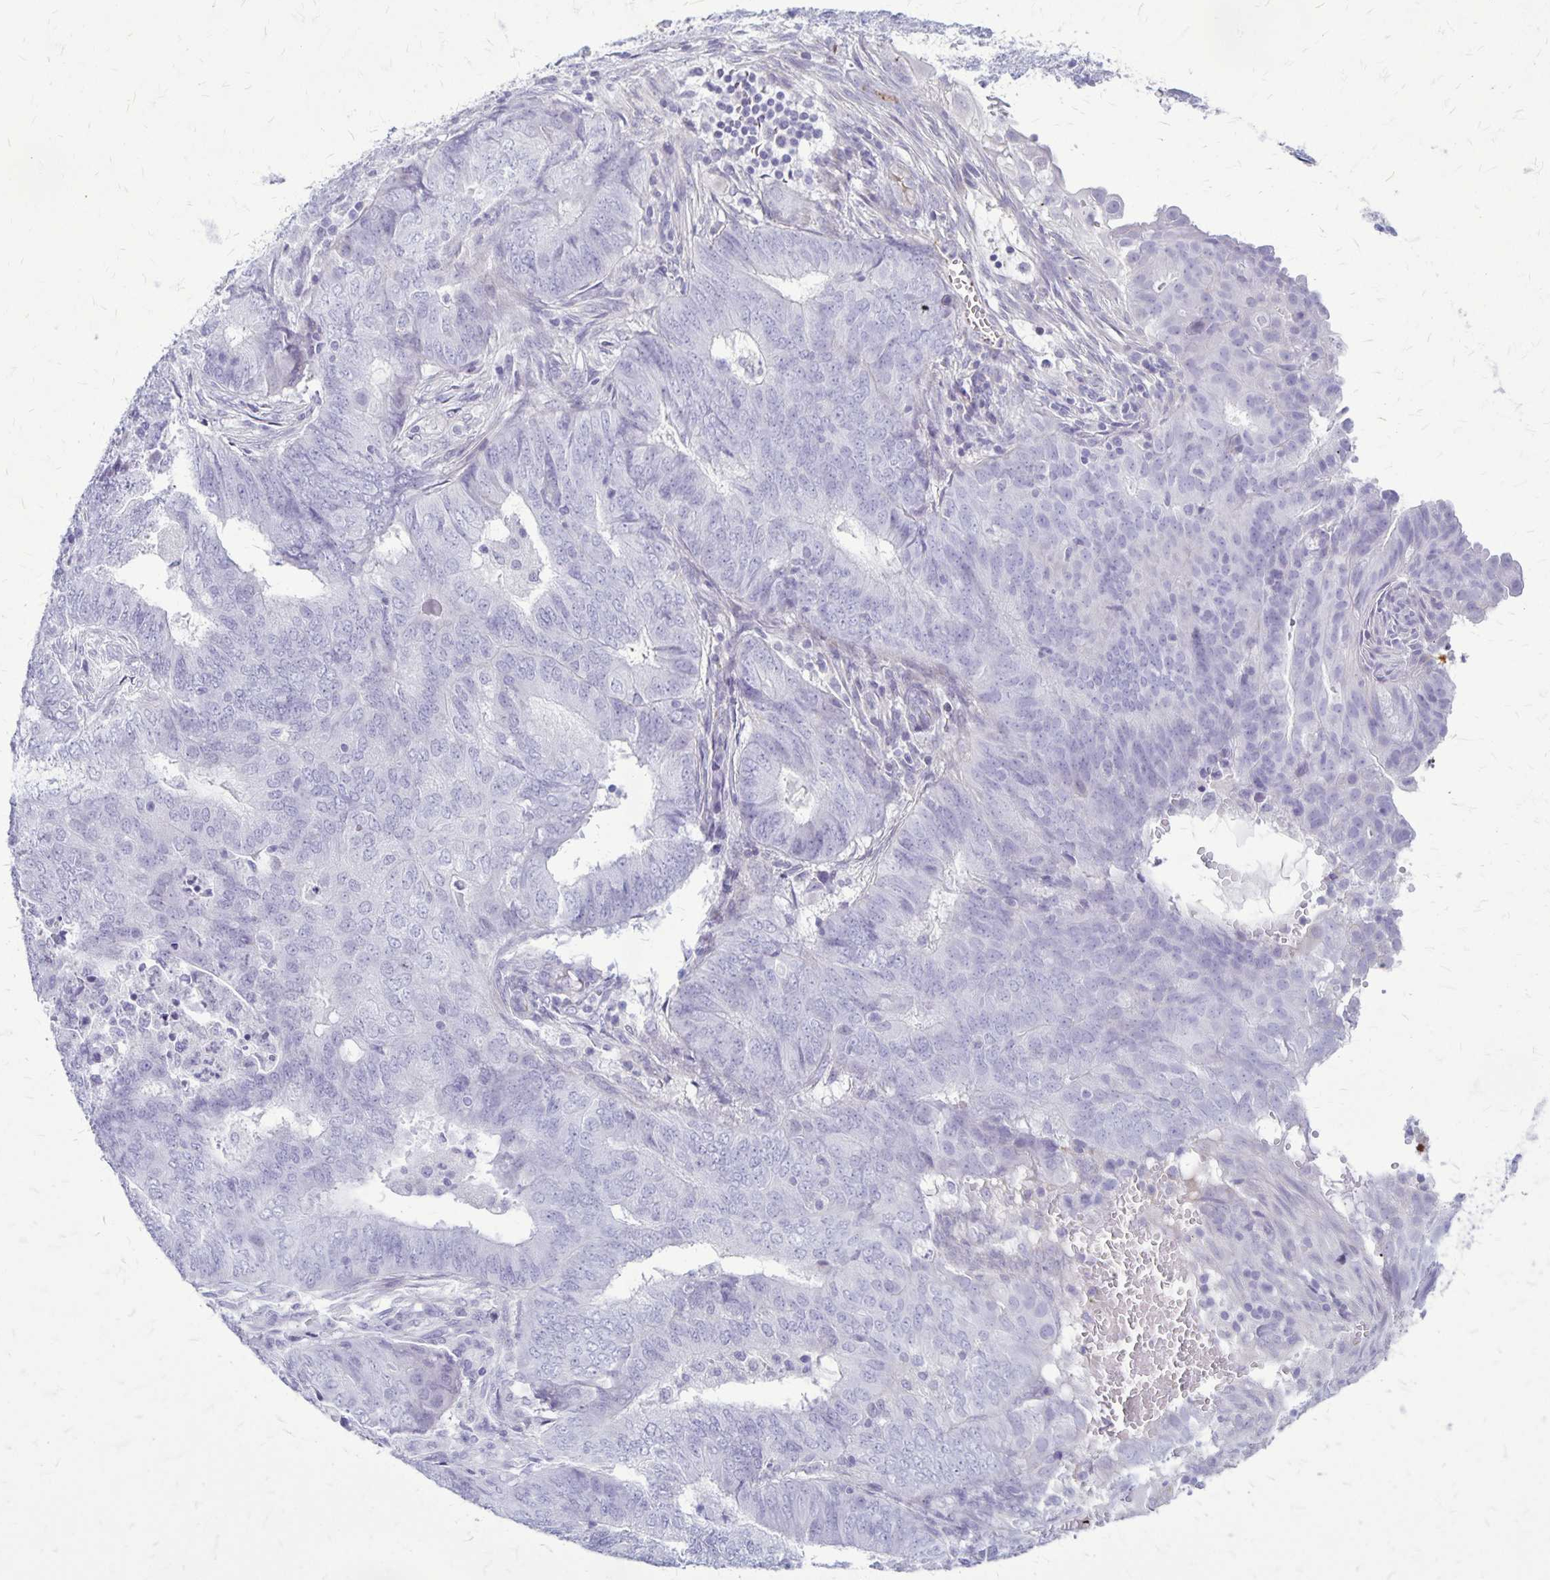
{"staining": {"intensity": "negative", "quantity": "none", "location": "none"}, "tissue": "endometrial cancer", "cell_type": "Tumor cells", "image_type": "cancer", "snomed": [{"axis": "morphology", "description": "Adenocarcinoma, NOS"}, {"axis": "topography", "description": "Endometrium"}], "caption": "Immunohistochemistry of endometrial cancer (adenocarcinoma) reveals no expression in tumor cells.", "gene": "GP9", "patient": {"sex": "female", "age": 62}}